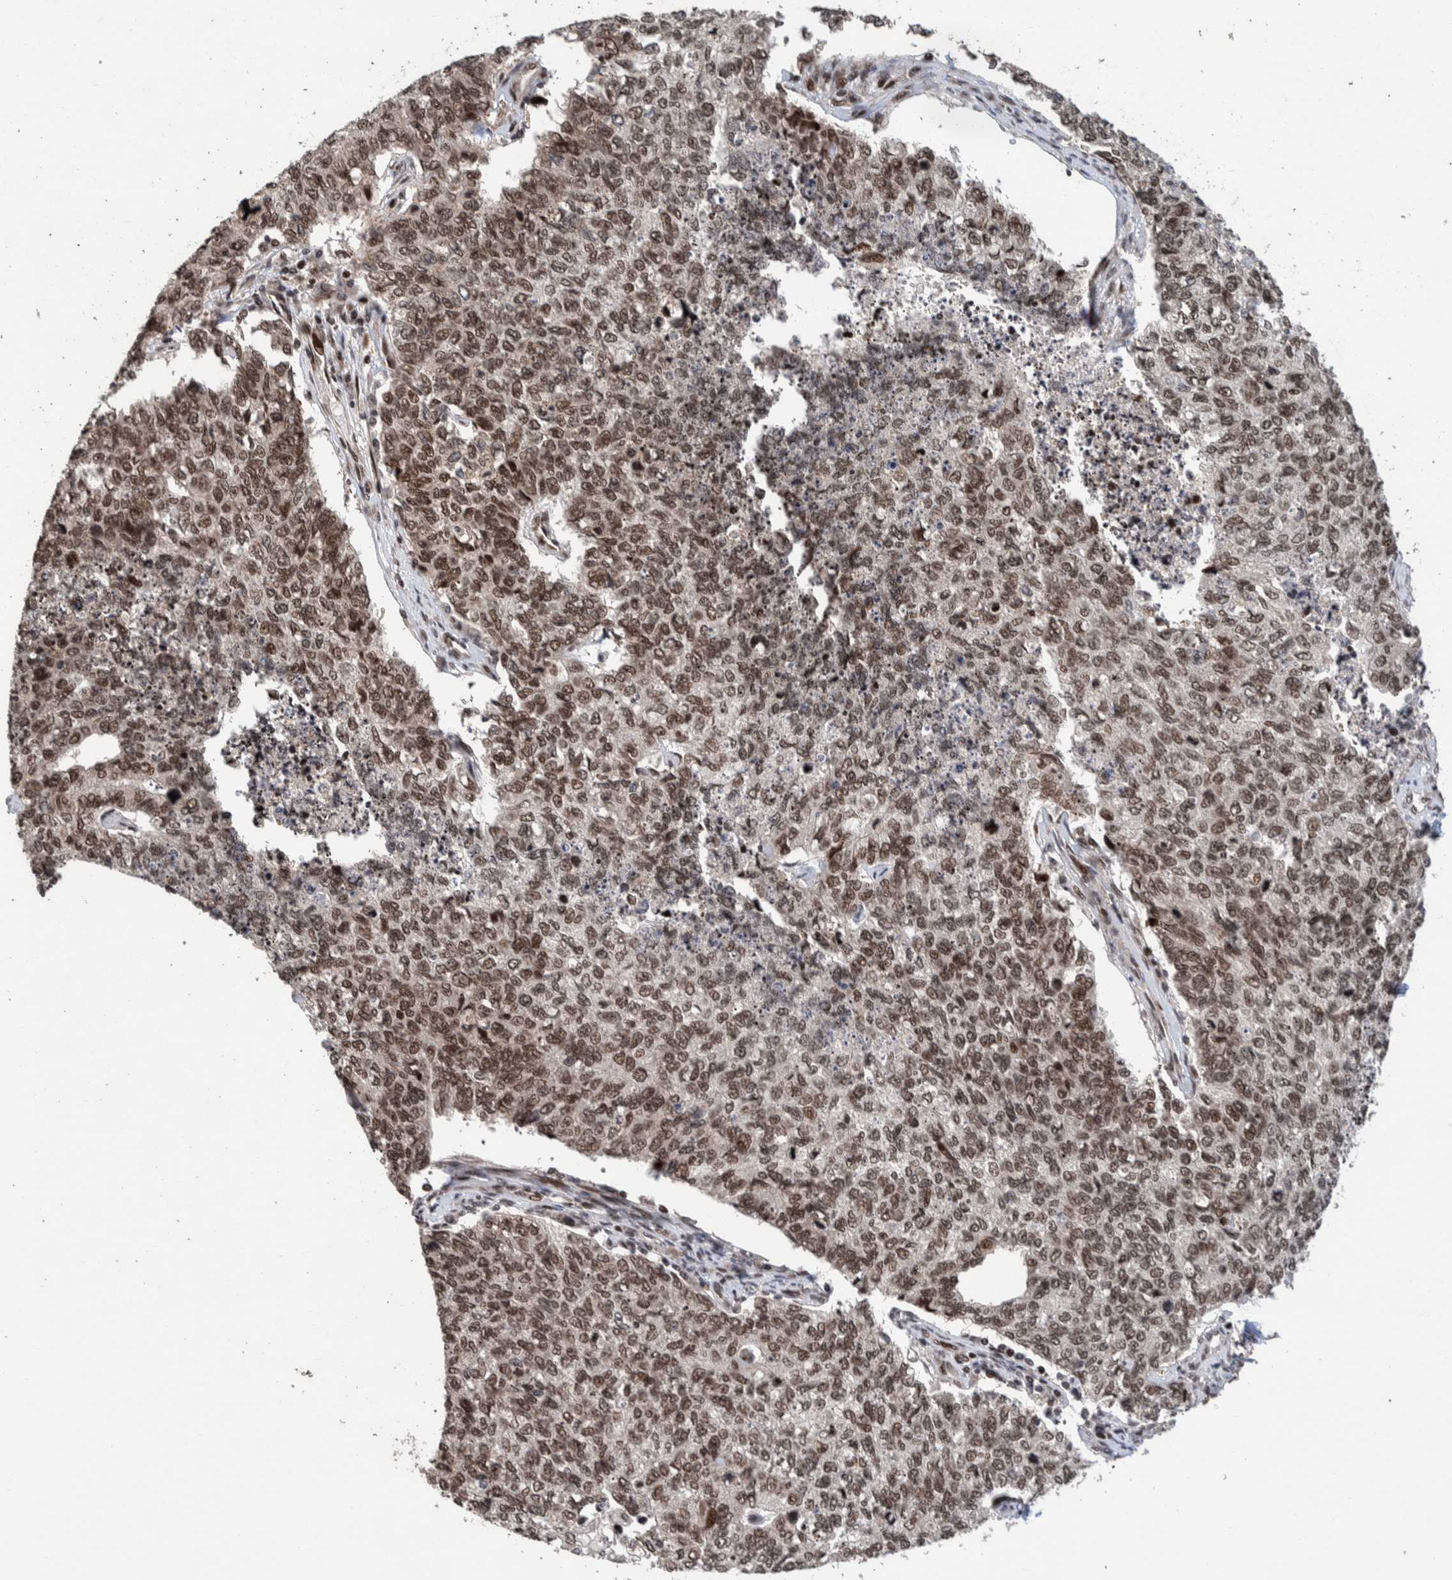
{"staining": {"intensity": "moderate", "quantity": ">75%", "location": "nuclear"}, "tissue": "cervical cancer", "cell_type": "Tumor cells", "image_type": "cancer", "snomed": [{"axis": "morphology", "description": "Squamous cell carcinoma, NOS"}, {"axis": "topography", "description": "Cervix"}], "caption": "Cervical cancer was stained to show a protein in brown. There is medium levels of moderate nuclear expression in about >75% of tumor cells.", "gene": "CHD4", "patient": {"sex": "female", "age": 63}}